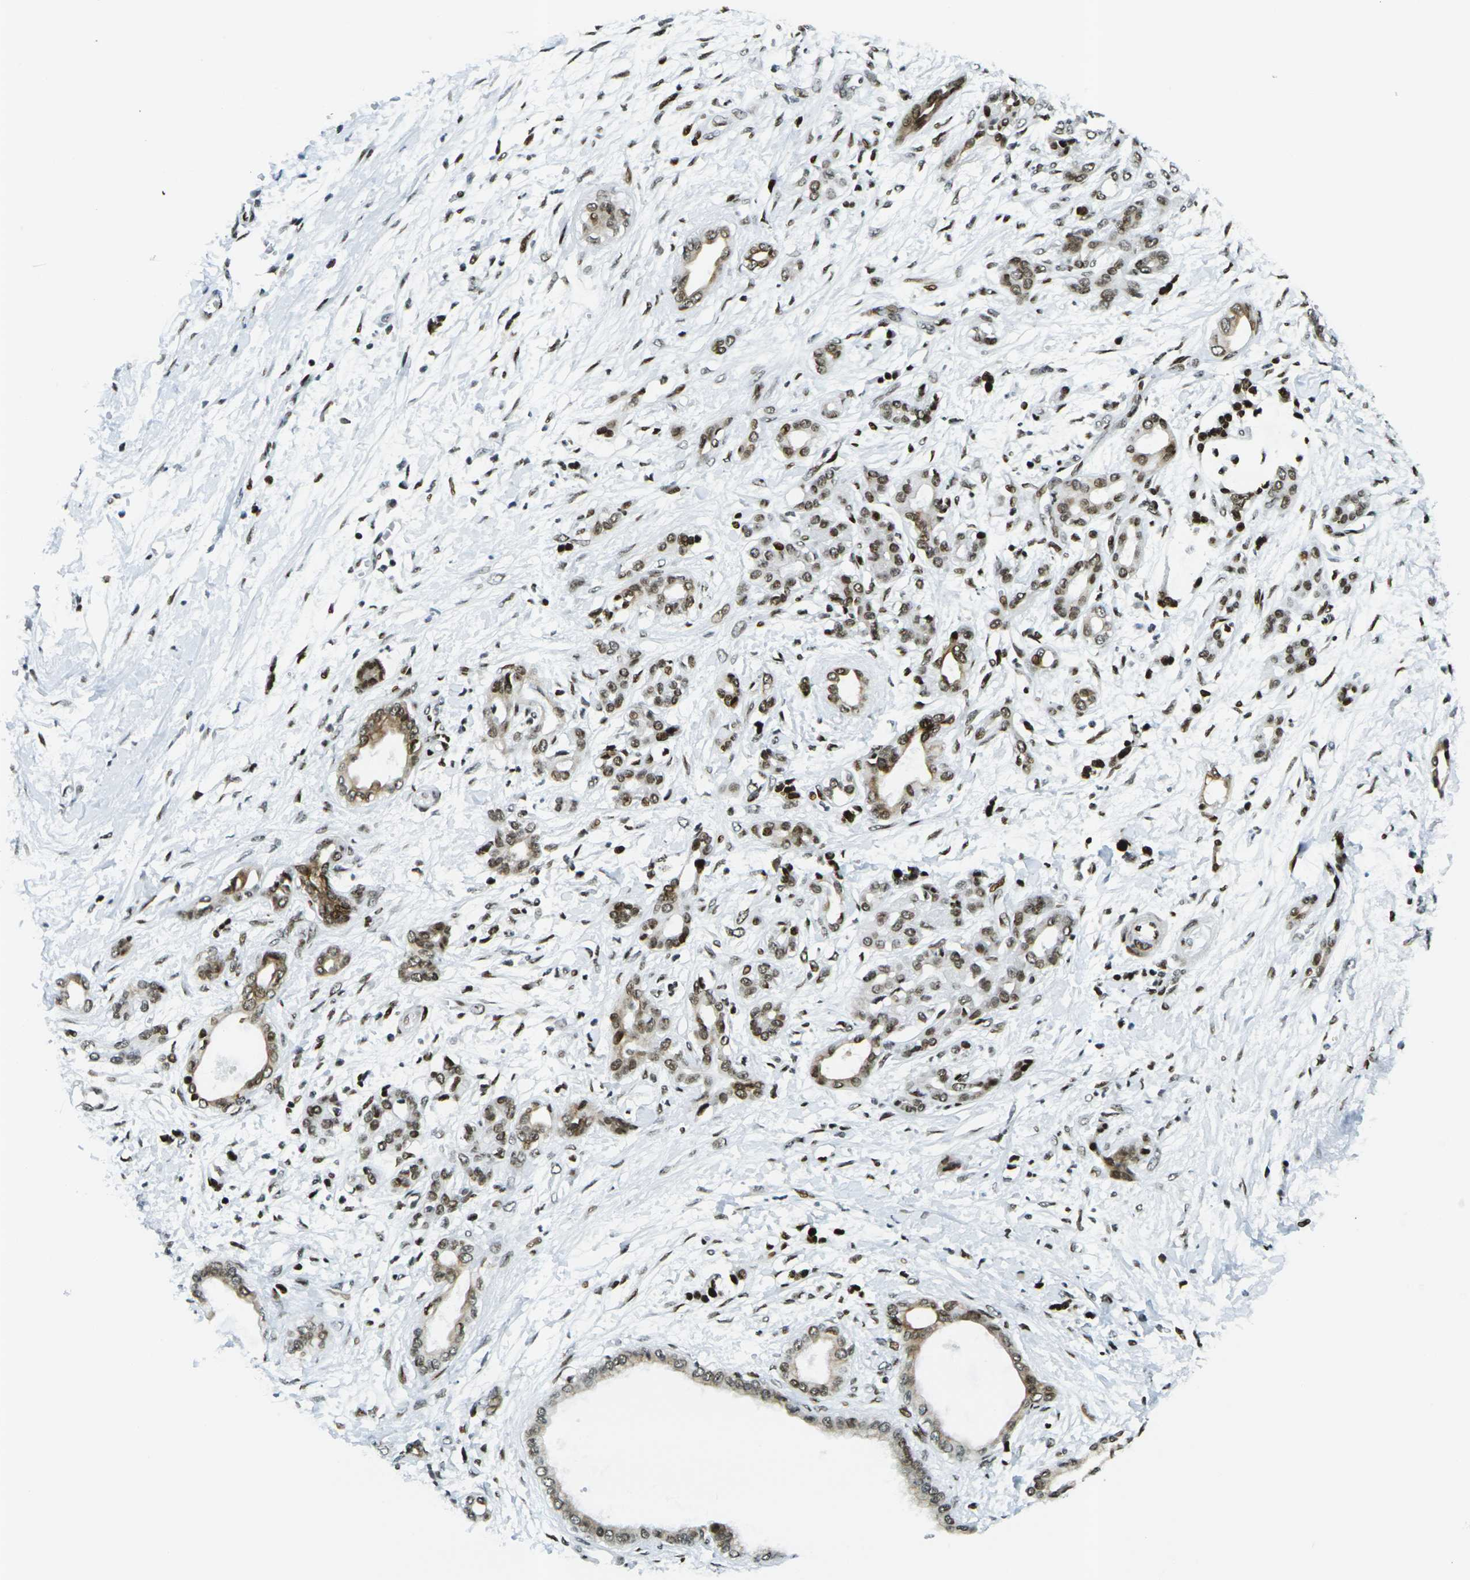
{"staining": {"intensity": "moderate", "quantity": ">75%", "location": "nuclear"}, "tissue": "pancreatic cancer", "cell_type": "Tumor cells", "image_type": "cancer", "snomed": [{"axis": "morphology", "description": "Adenocarcinoma, NOS"}, {"axis": "topography", "description": "Pancreas"}], "caption": "This histopathology image displays immunohistochemistry (IHC) staining of pancreatic cancer, with medium moderate nuclear positivity in about >75% of tumor cells.", "gene": "H3-3A", "patient": {"sex": "male", "age": 56}}